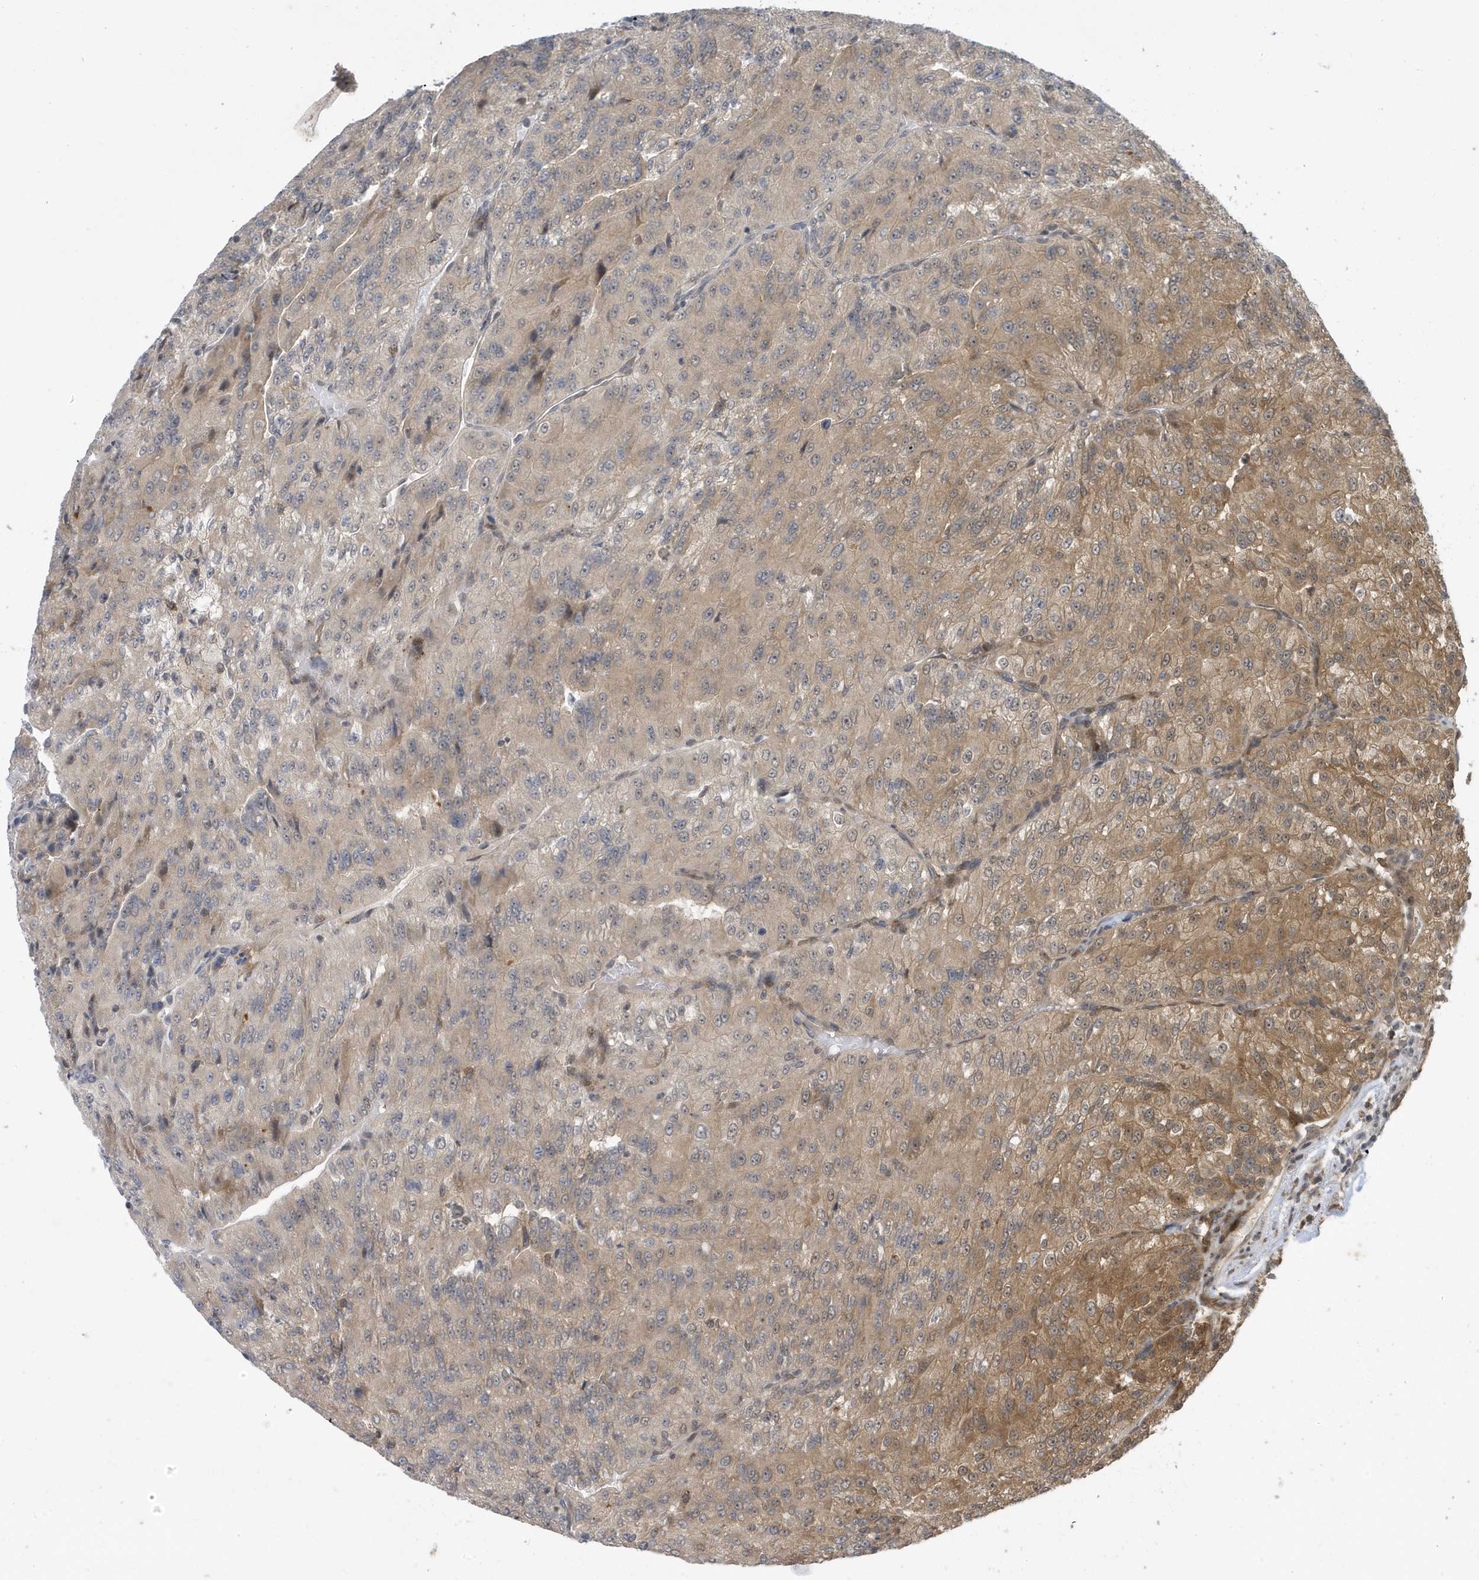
{"staining": {"intensity": "moderate", "quantity": "<25%", "location": "cytoplasmic/membranous"}, "tissue": "renal cancer", "cell_type": "Tumor cells", "image_type": "cancer", "snomed": [{"axis": "morphology", "description": "Adenocarcinoma, NOS"}, {"axis": "topography", "description": "Kidney"}], "caption": "About <25% of tumor cells in renal cancer exhibit moderate cytoplasmic/membranous protein expression as visualized by brown immunohistochemical staining.", "gene": "NCOA7", "patient": {"sex": "female", "age": 63}}